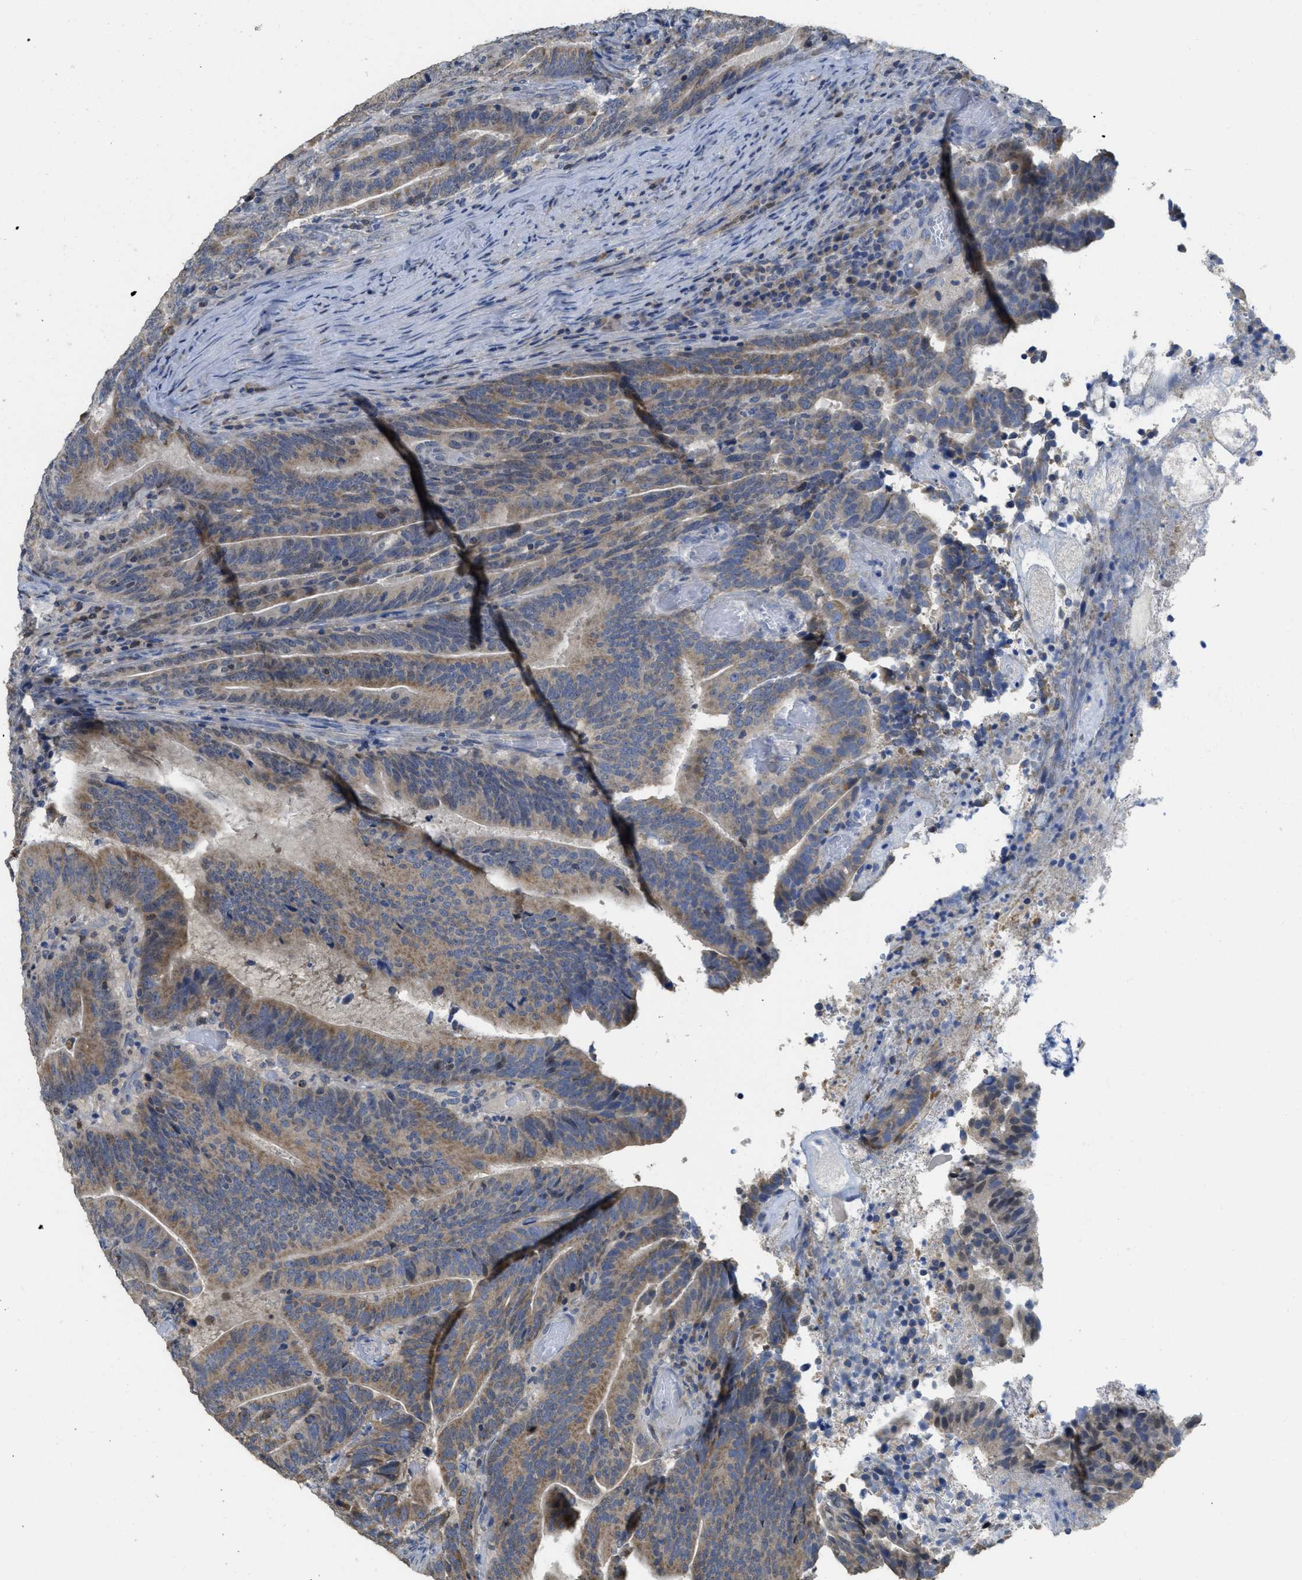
{"staining": {"intensity": "moderate", "quantity": ">75%", "location": "cytoplasmic/membranous"}, "tissue": "colorectal cancer", "cell_type": "Tumor cells", "image_type": "cancer", "snomed": [{"axis": "morphology", "description": "Adenocarcinoma, NOS"}, {"axis": "topography", "description": "Colon"}], "caption": "An image of colorectal adenocarcinoma stained for a protein shows moderate cytoplasmic/membranous brown staining in tumor cells. The staining is performed using DAB brown chromogen to label protein expression. The nuclei are counter-stained blue using hematoxylin.", "gene": "SFXN2", "patient": {"sex": "female", "age": 66}}